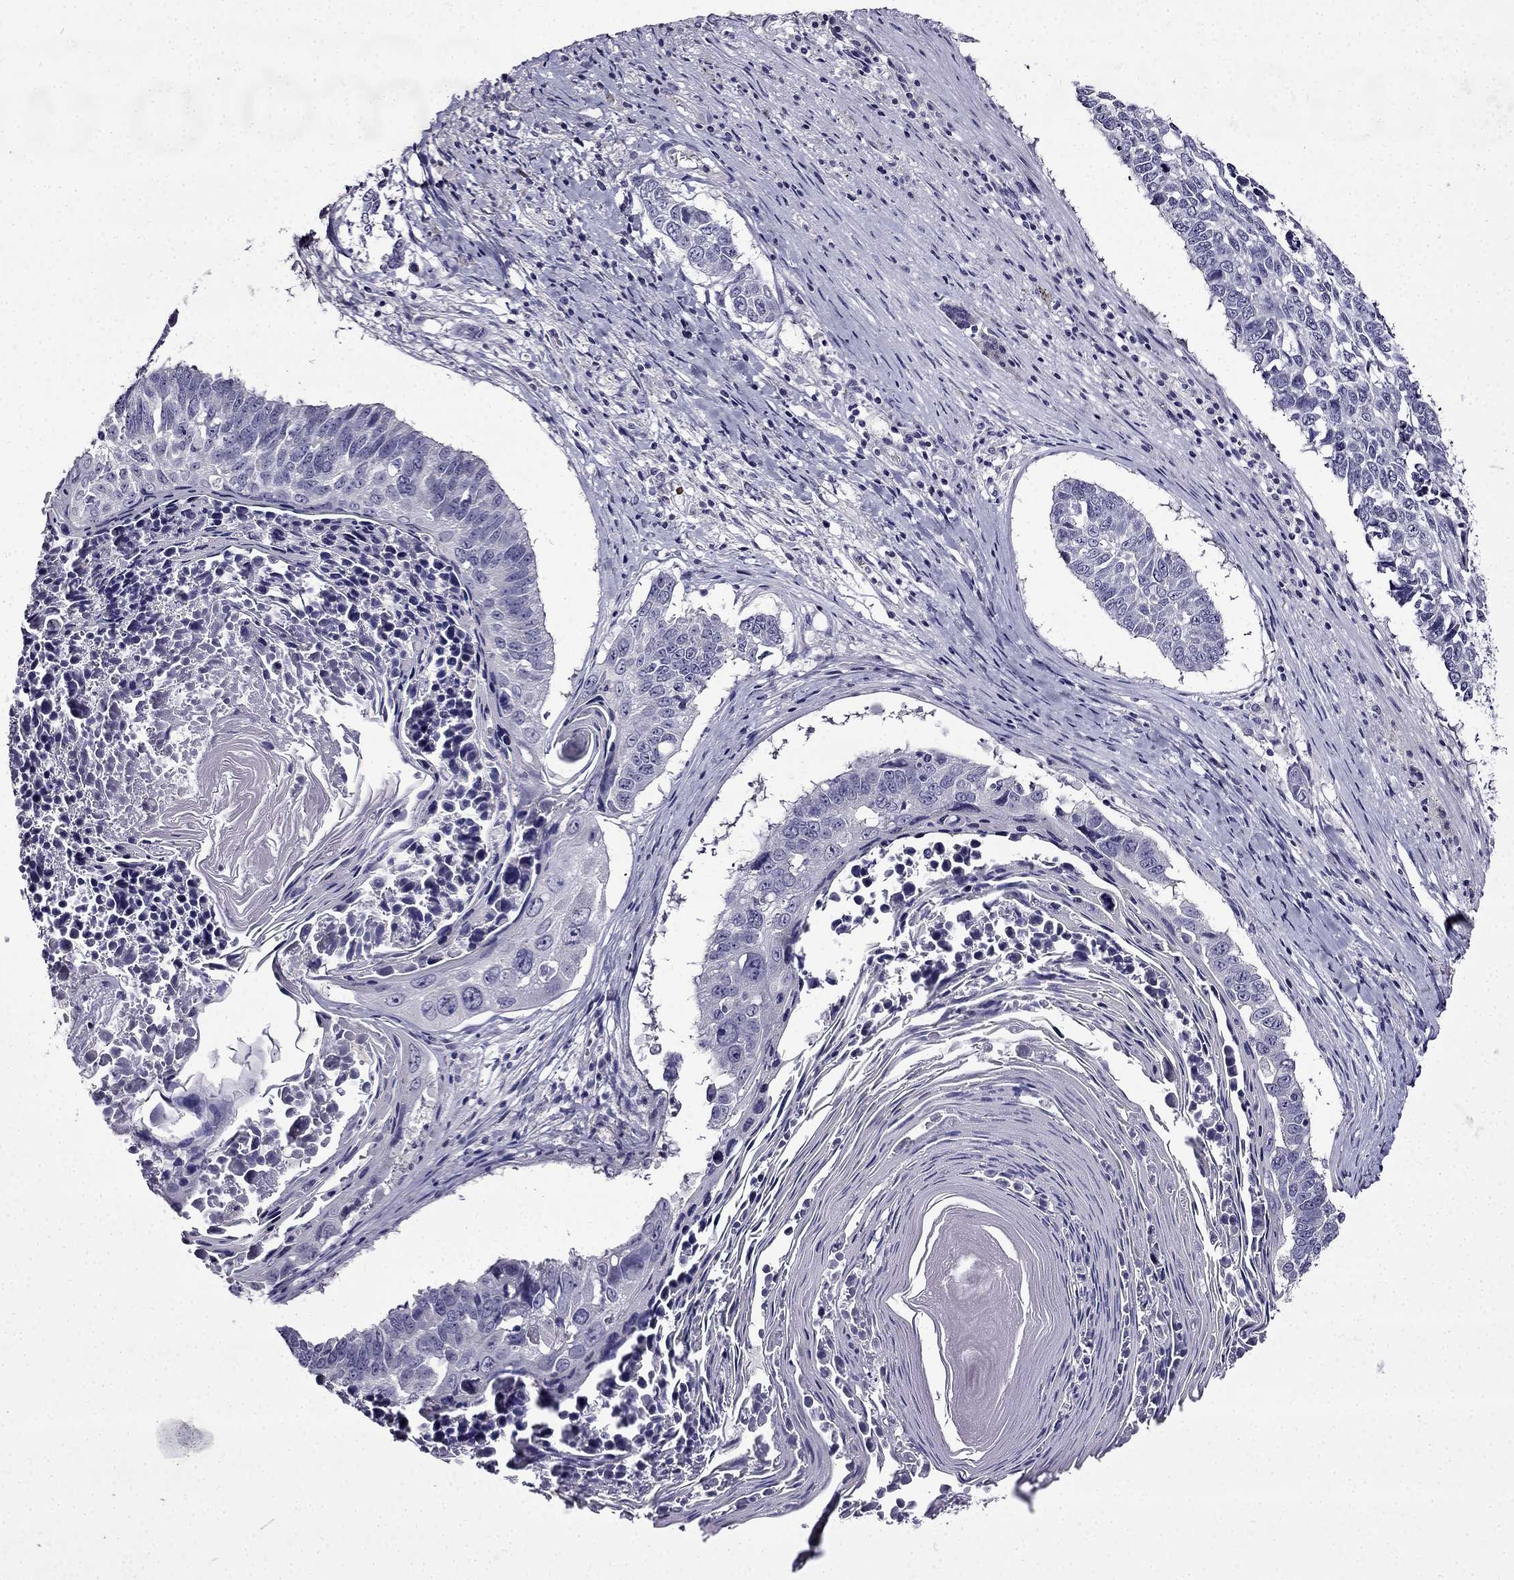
{"staining": {"intensity": "negative", "quantity": "none", "location": "none"}, "tissue": "lung cancer", "cell_type": "Tumor cells", "image_type": "cancer", "snomed": [{"axis": "morphology", "description": "Squamous cell carcinoma, NOS"}, {"axis": "topography", "description": "Lung"}], "caption": "Protein analysis of squamous cell carcinoma (lung) shows no significant positivity in tumor cells. (Stains: DAB immunohistochemistry (IHC) with hematoxylin counter stain, Microscopy: brightfield microscopy at high magnification).", "gene": "TMEM266", "patient": {"sex": "male", "age": 73}}